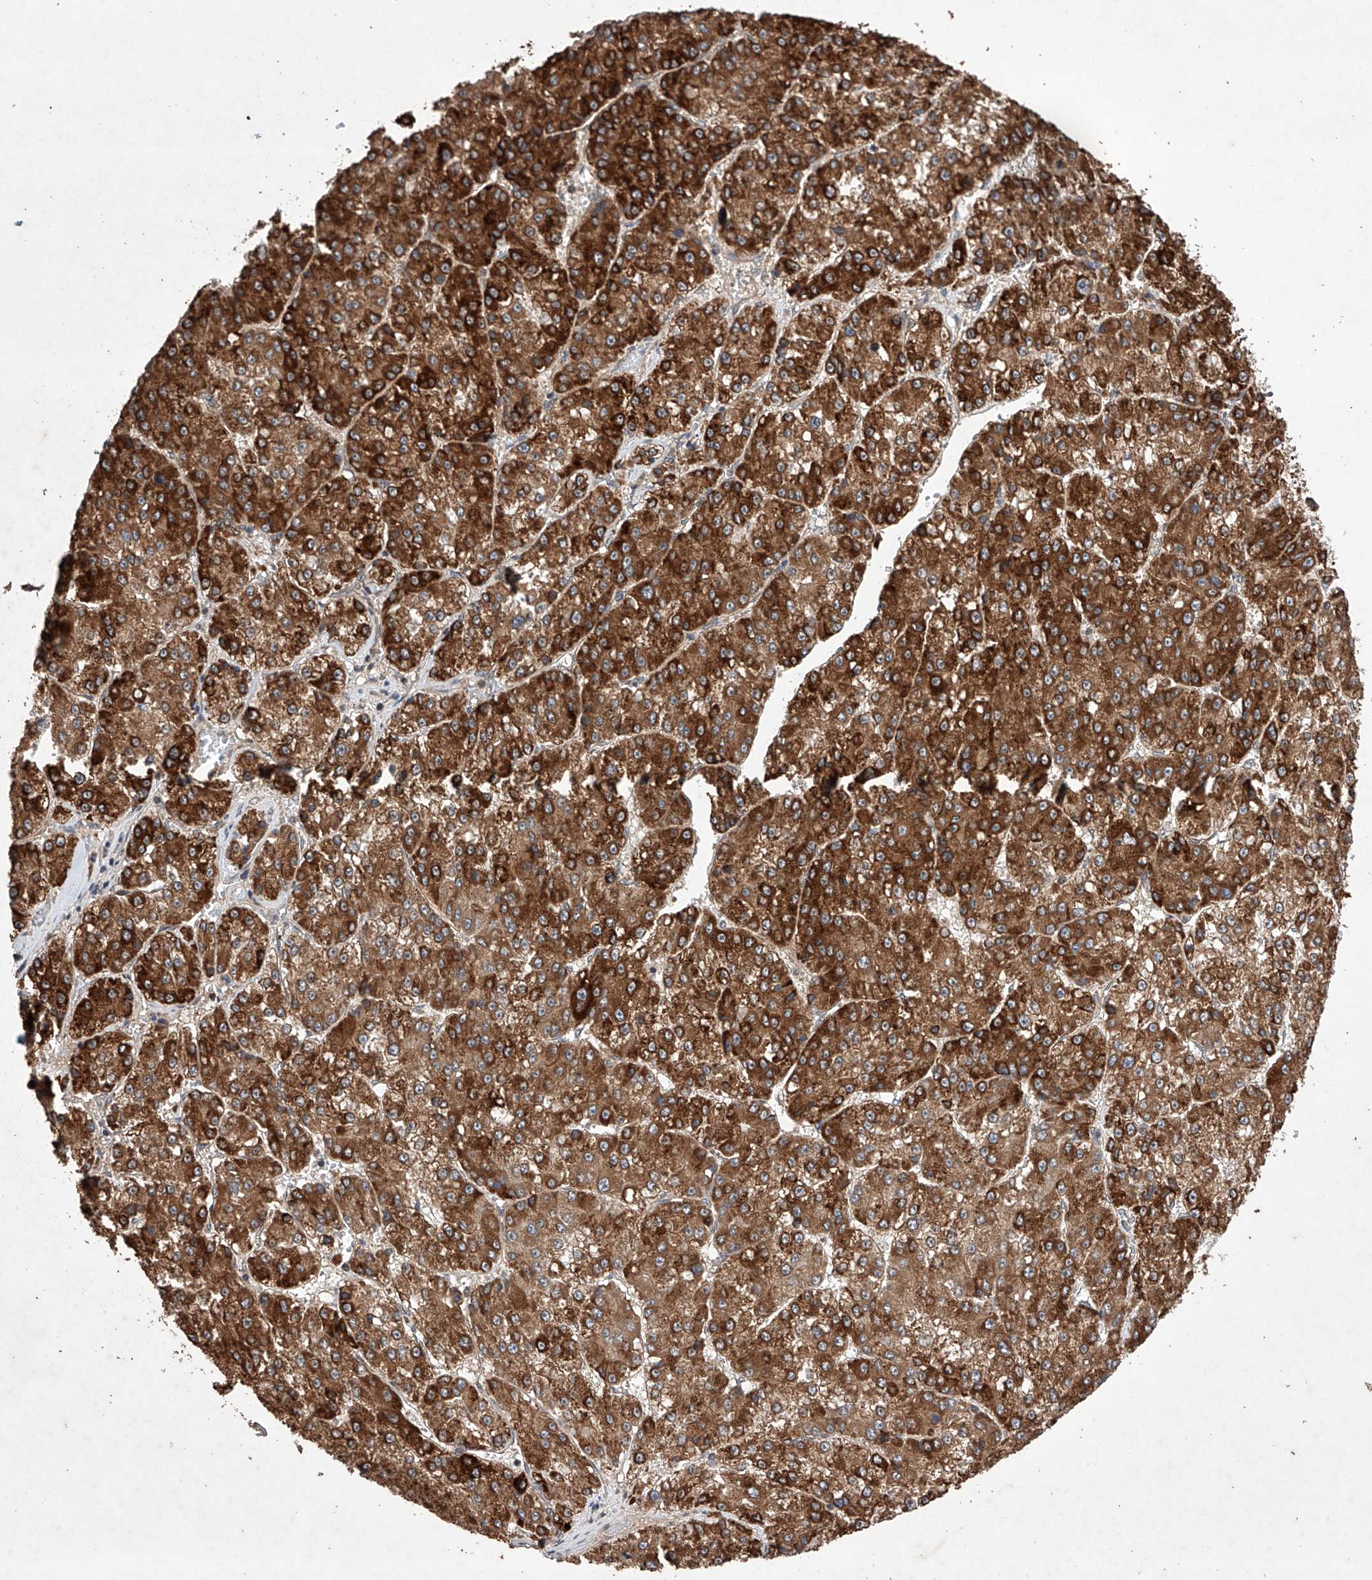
{"staining": {"intensity": "strong", "quantity": ">75%", "location": "cytoplasmic/membranous"}, "tissue": "liver cancer", "cell_type": "Tumor cells", "image_type": "cancer", "snomed": [{"axis": "morphology", "description": "Carcinoma, Hepatocellular, NOS"}, {"axis": "topography", "description": "Liver"}], "caption": "Protein staining of liver hepatocellular carcinoma tissue demonstrates strong cytoplasmic/membranous expression in approximately >75% of tumor cells.", "gene": "LURAP1", "patient": {"sex": "female", "age": 73}}